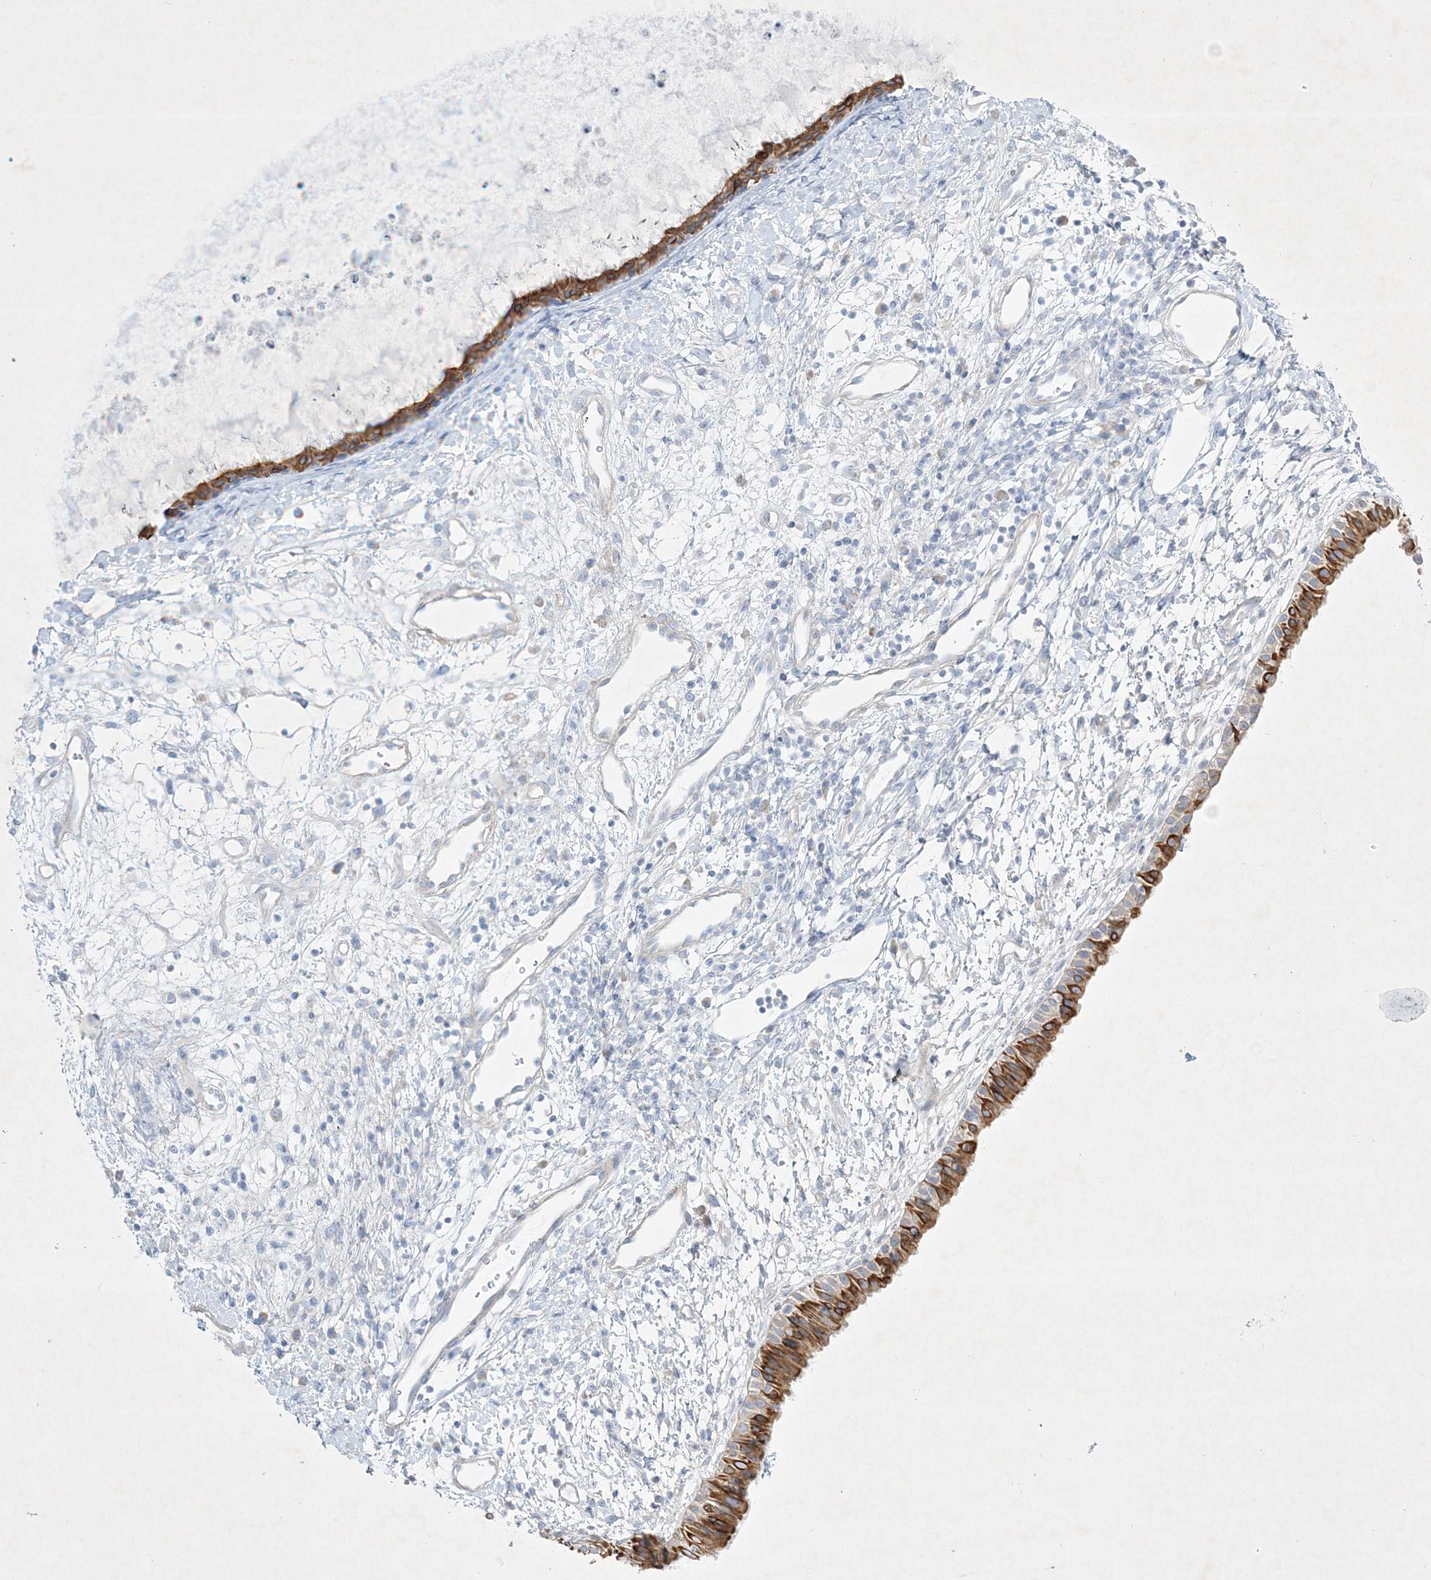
{"staining": {"intensity": "moderate", "quantity": "25%-75%", "location": "cytoplasmic/membranous"}, "tissue": "nasopharynx", "cell_type": "Respiratory epithelial cells", "image_type": "normal", "snomed": [{"axis": "morphology", "description": "Normal tissue, NOS"}, {"axis": "topography", "description": "Nasopharynx"}], "caption": "A brown stain shows moderate cytoplasmic/membranous expression of a protein in respiratory epithelial cells of benign human nasopharynx.", "gene": "FARSB", "patient": {"sex": "male", "age": 22}}